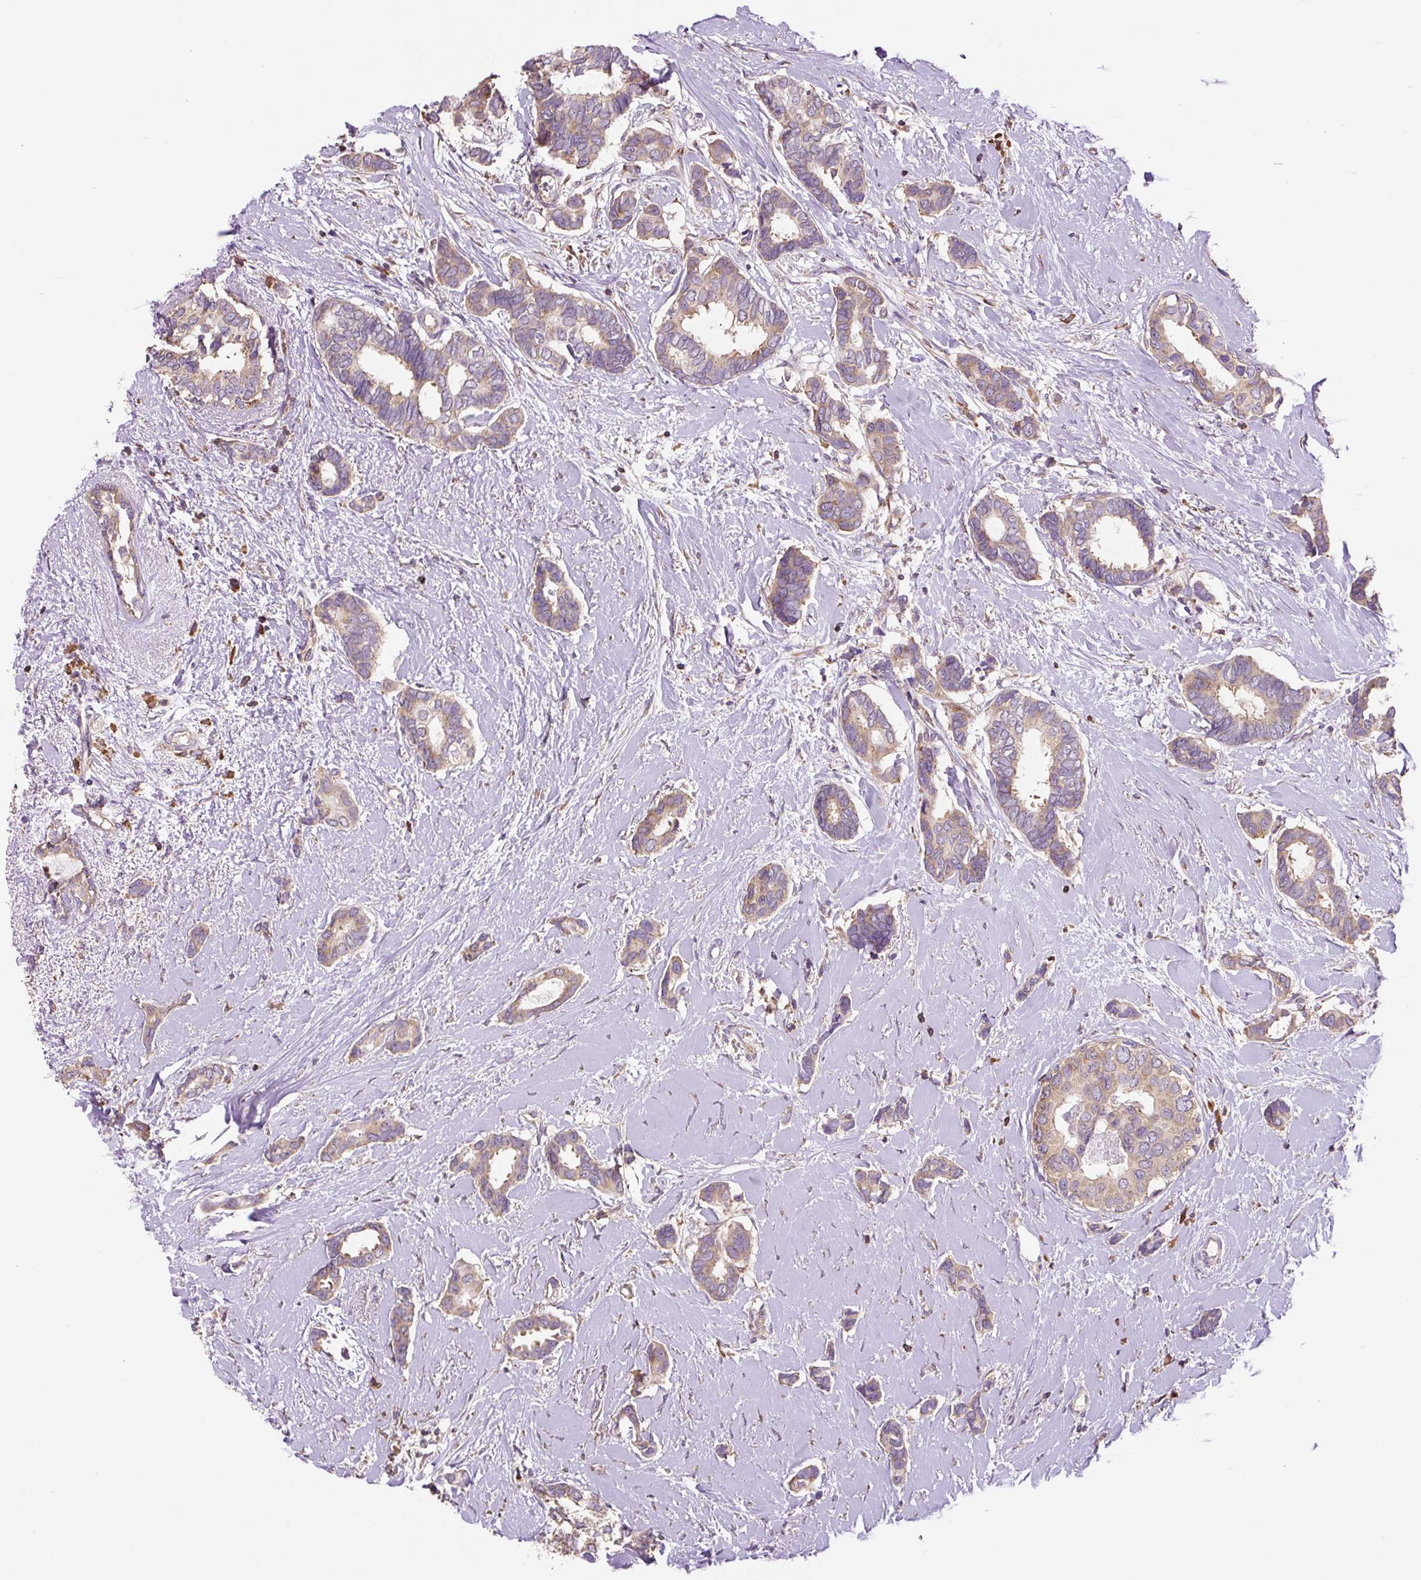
{"staining": {"intensity": "weak", "quantity": ">75%", "location": "cytoplasmic/membranous"}, "tissue": "breast cancer", "cell_type": "Tumor cells", "image_type": "cancer", "snomed": [{"axis": "morphology", "description": "Duct carcinoma"}, {"axis": "topography", "description": "Breast"}], "caption": "Tumor cells exhibit weak cytoplasmic/membranous expression in approximately >75% of cells in breast cancer (invasive ductal carcinoma).", "gene": "RPS23", "patient": {"sex": "female", "age": 73}}